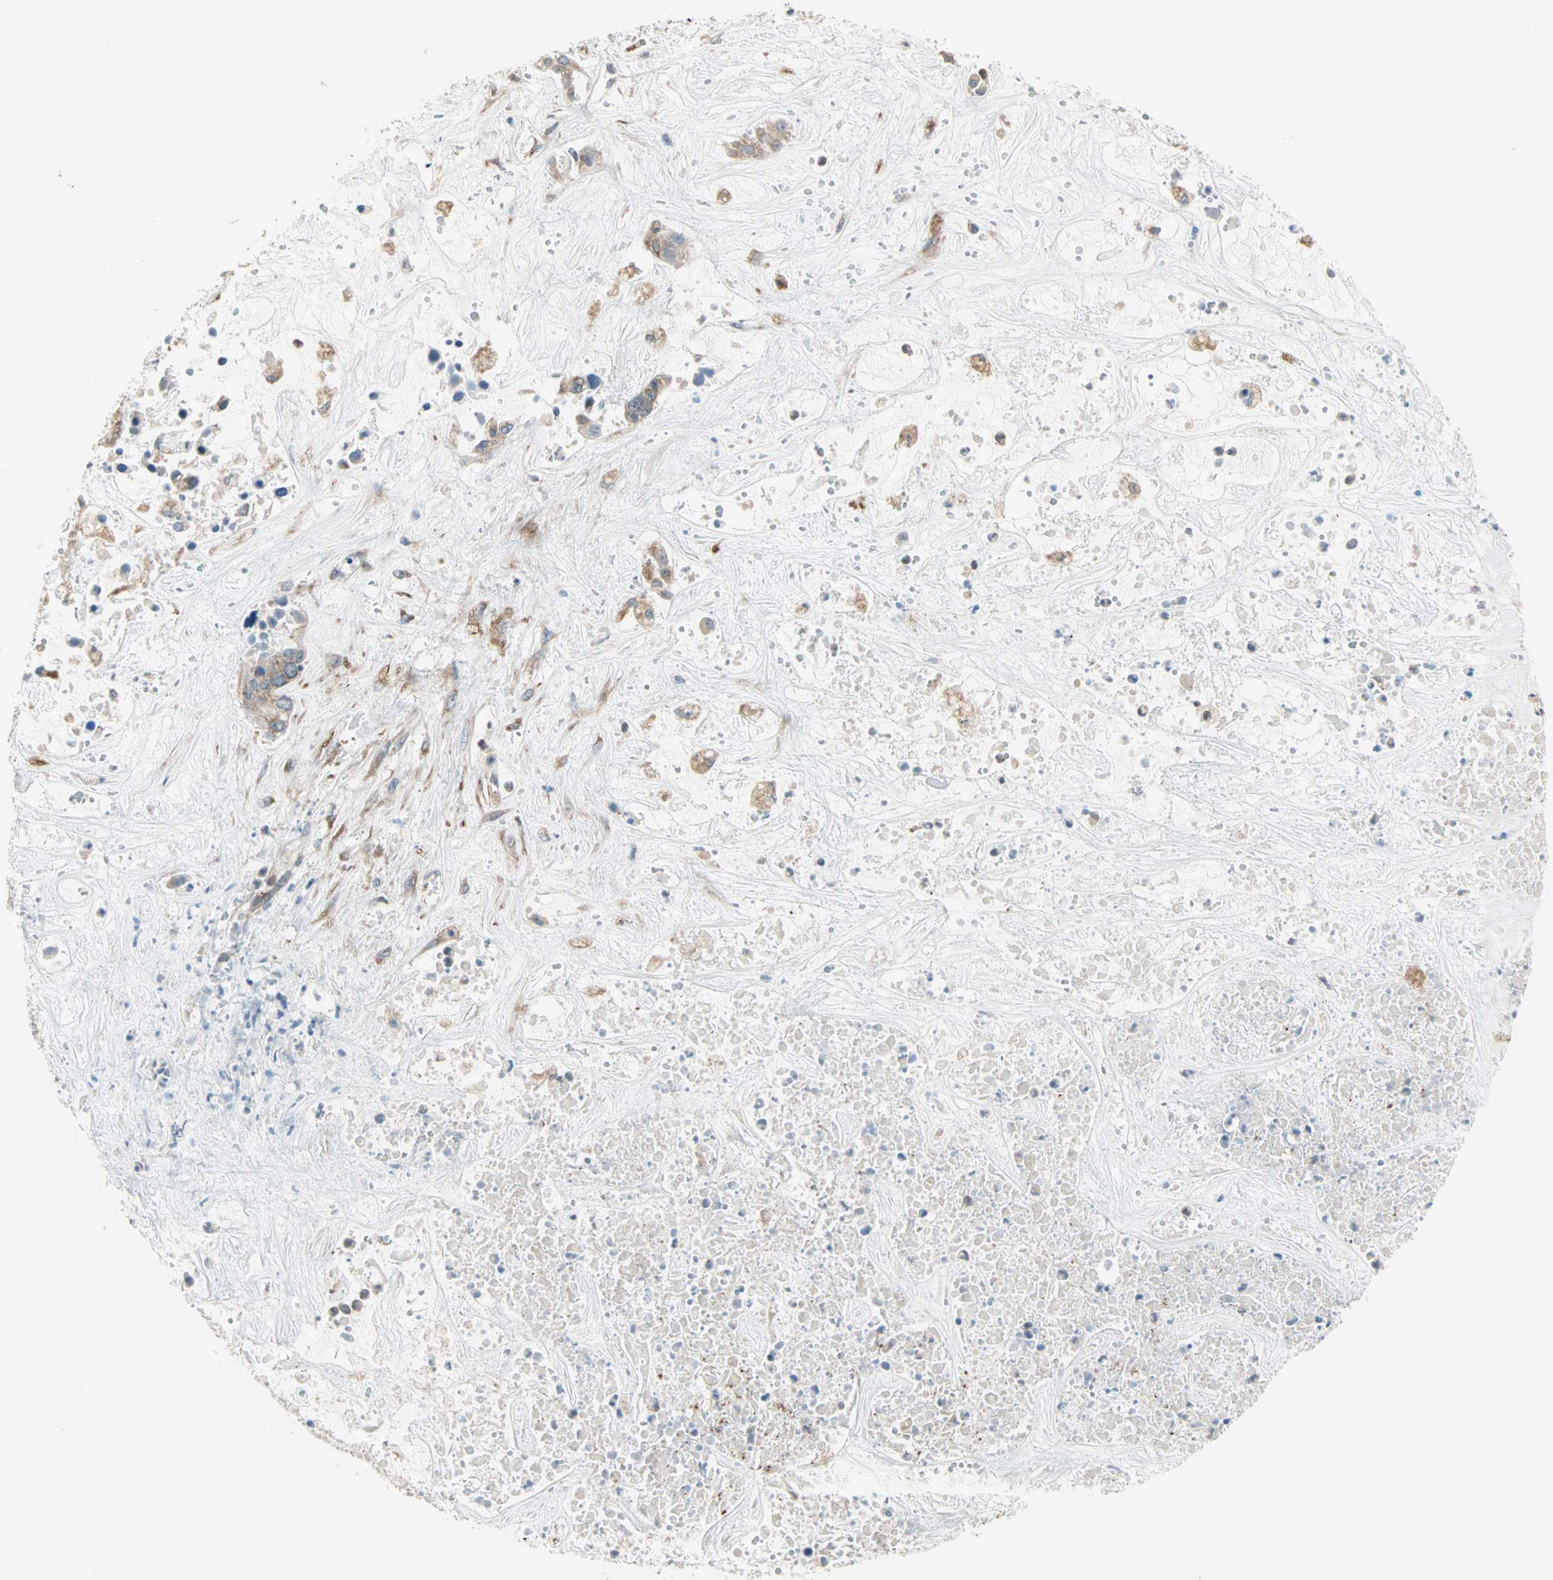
{"staining": {"intensity": "moderate", "quantity": ">75%", "location": "cytoplasmic/membranous"}, "tissue": "liver cancer", "cell_type": "Tumor cells", "image_type": "cancer", "snomed": [{"axis": "morphology", "description": "Cholangiocarcinoma"}, {"axis": "topography", "description": "Liver"}], "caption": "Approximately >75% of tumor cells in liver cancer (cholangiocarcinoma) demonstrate moderate cytoplasmic/membranous protein expression as visualized by brown immunohistochemical staining.", "gene": "SAR1A", "patient": {"sex": "female", "age": 65}}